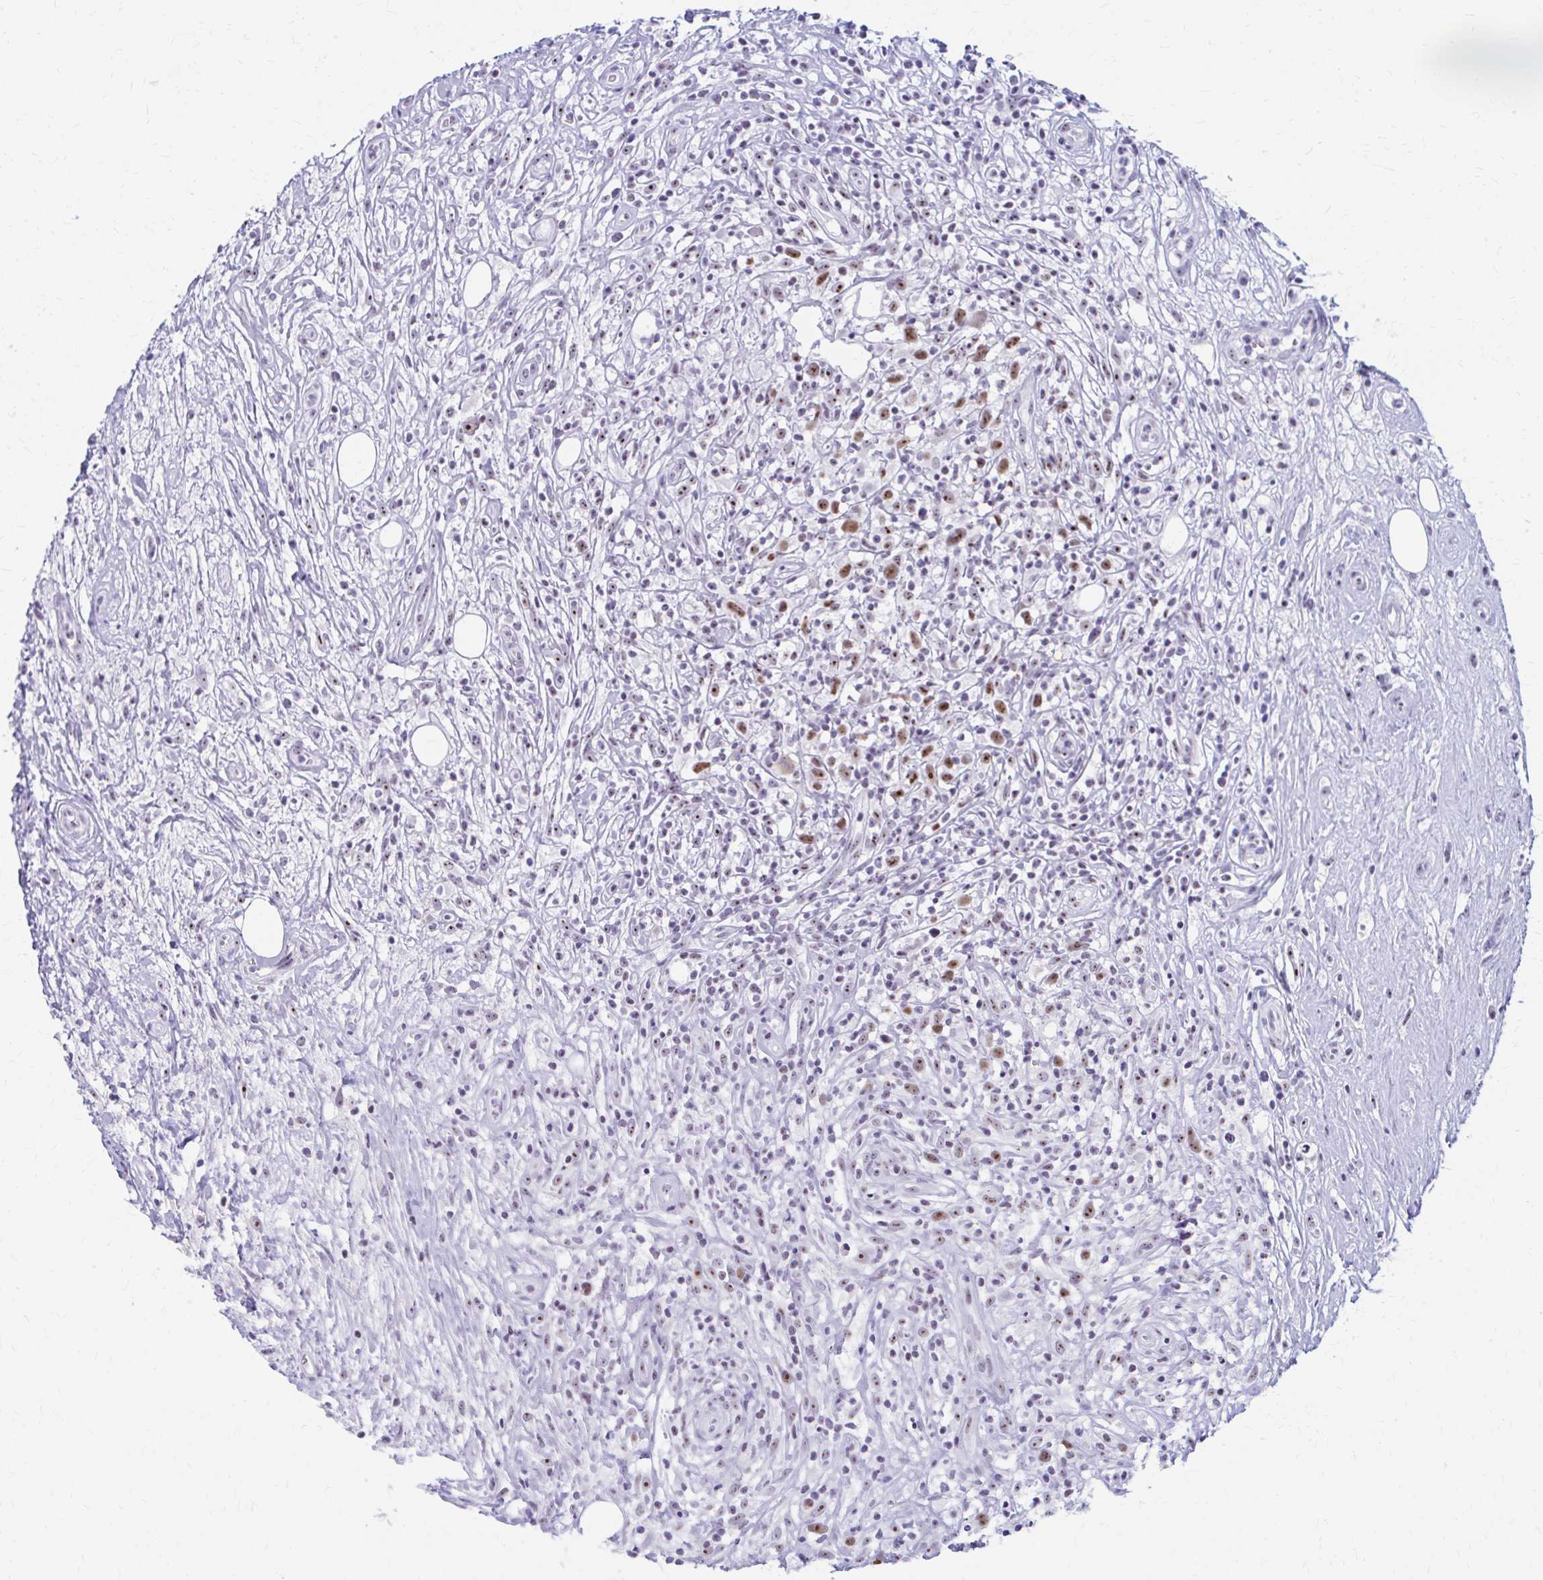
{"staining": {"intensity": "moderate", "quantity": ">75%", "location": "nuclear"}, "tissue": "lymphoma", "cell_type": "Tumor cells", "image_type": "cancer", "snomed": [{"axis": "morphology", "description": "Hodgkin's disease, NOS"}, {"axis": "topography", "description": "No Tissue"}], "caption": "Lymphoma tissue shows moderate nuclear positivity in about >75% of tumor cells, visualized by immunohistochemistry.", "gene": "FTSJ3", "patient": {"sex": "female", "age": 21}}